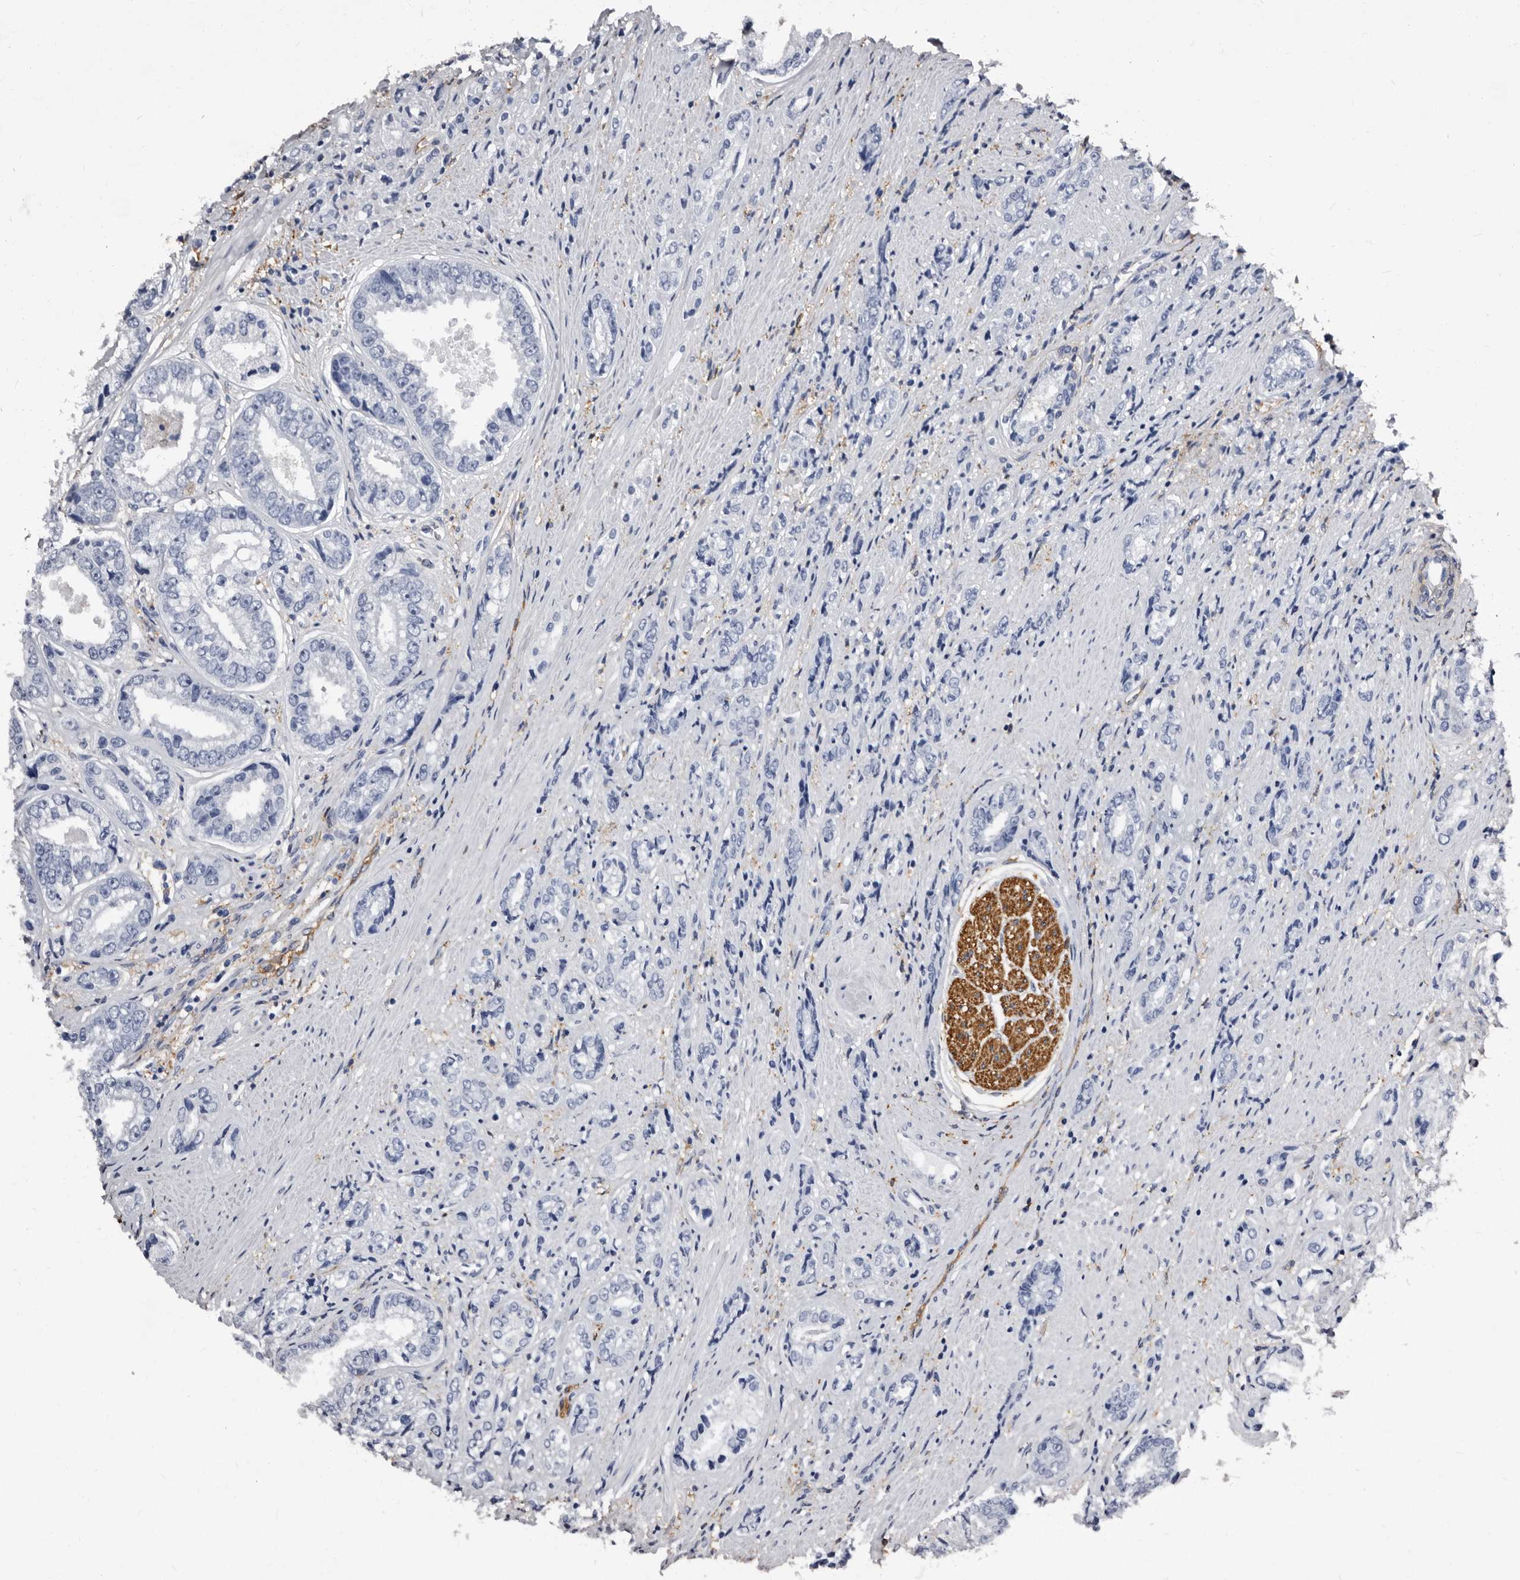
{"staining": {"intensity": "negative", "quantity": "none", "location": "none"}, "tissue": "prostate cancer", "cell_type": "Tumor cells", "image_type": "cancer", "snomed": [{"axis": "morphology", "description": "Adenocarcinoma, High grade"}, {"axis": "topography", "description": "Prostate"}], "caption": "Prostate high-grade adenocarcinoma was stained to show a protein in brown. There is no significant expression in tumor cells.", "gene": "EPB41L3", "patient": {"sex": "male", "age": 61}}